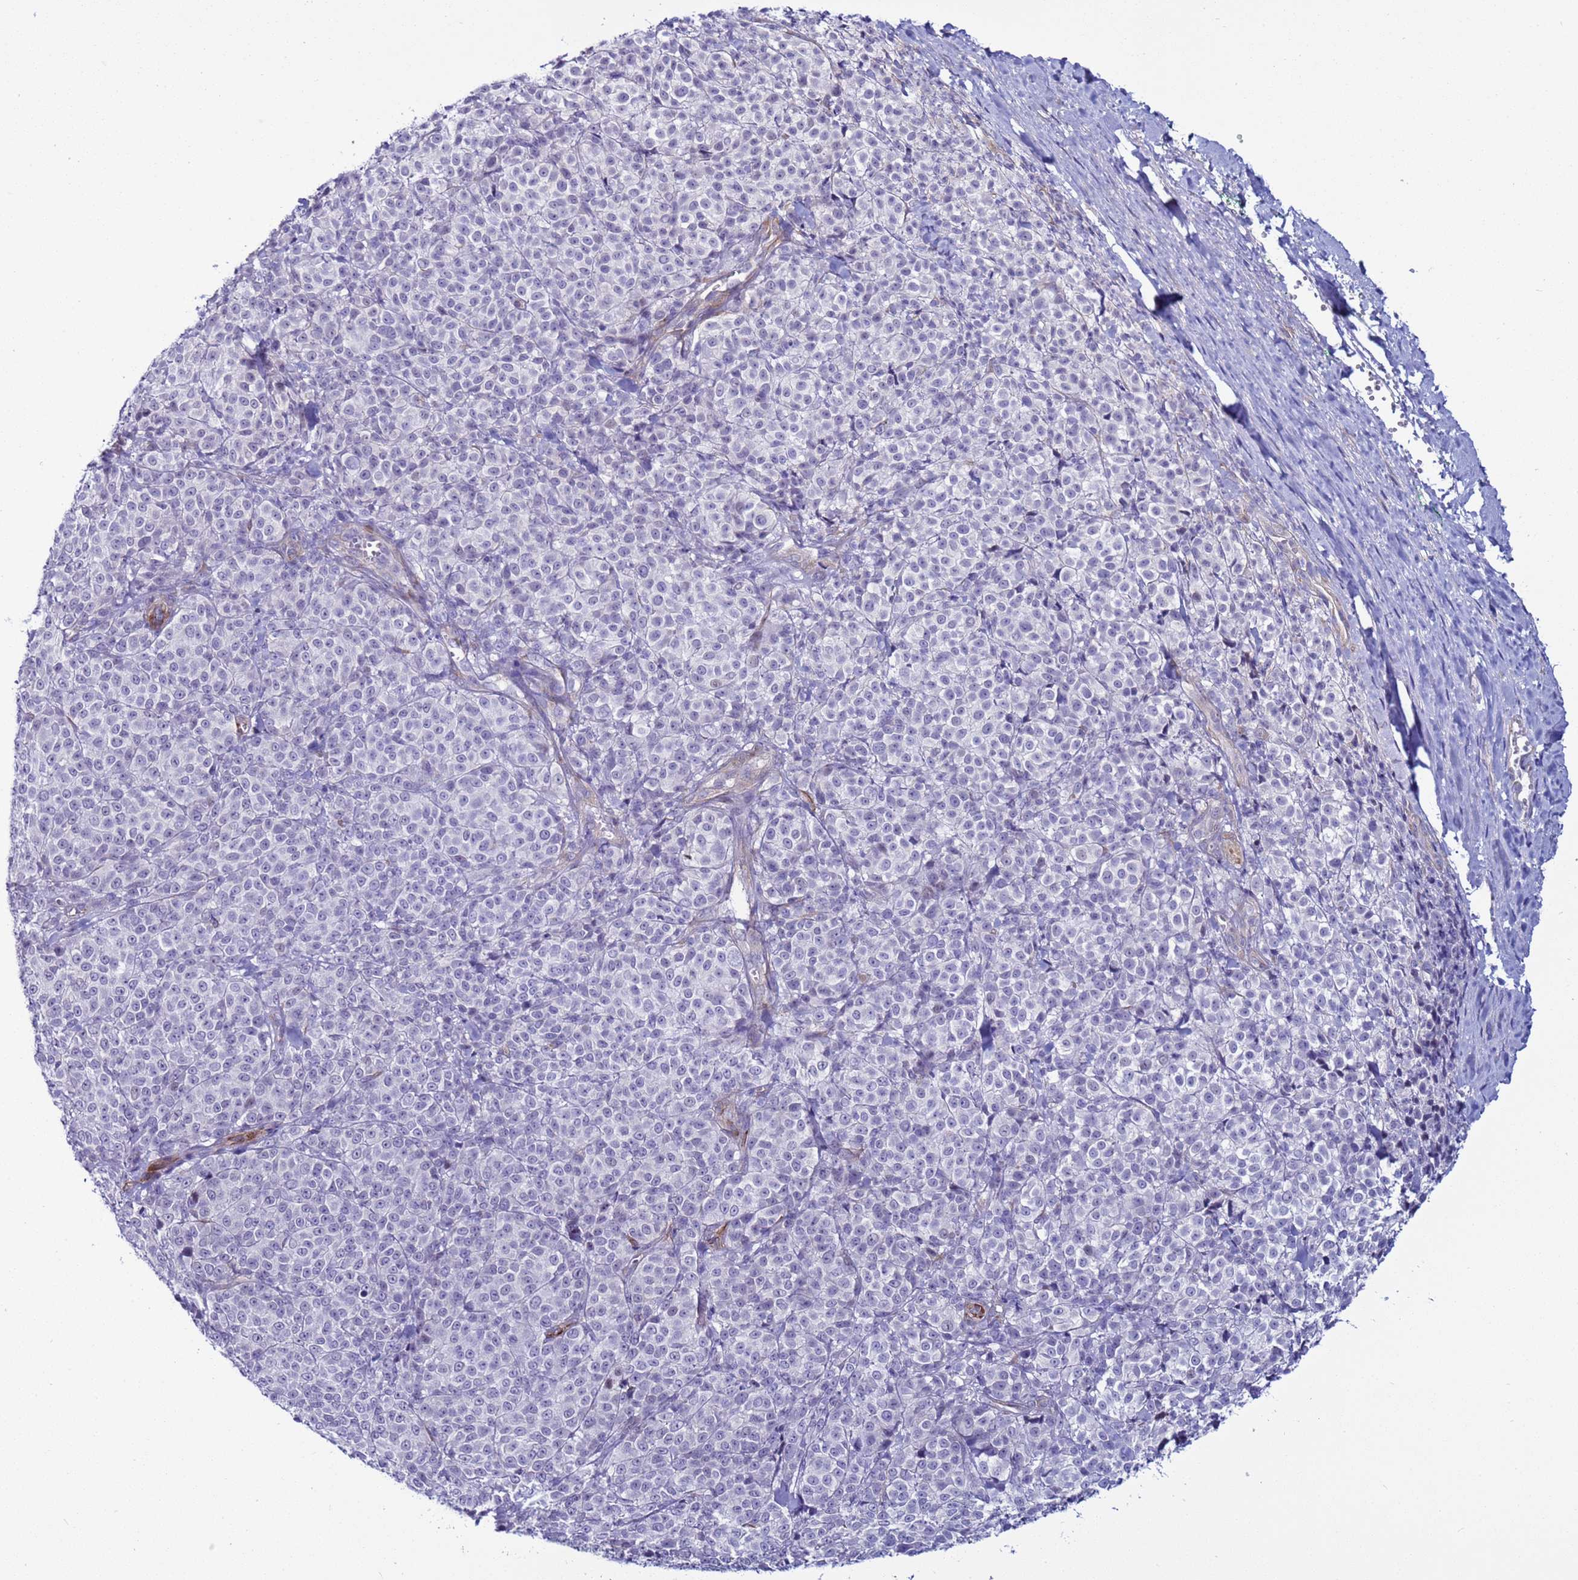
{"staining": {"intensity": "negative", "quantity": "none", "location": "none"}, "tissue": "melanoma", "cell_type": "Tumor cells", "image_type": "cancer", "snomed": [{"axis": "morphology", "description": "Normal tissue, NOS"}, {"axis": "morphology", "description": "Malignant melanoma, NOS"}, {"axis": "topography", "description": "Skin"}], "caption": "The immunohistochemistry photomicrograph has no significant staining in tumor cells of malignant melanoma tissue.", "gene": "LRRC10B", "patient": {"sex": "female", "age": 34}}